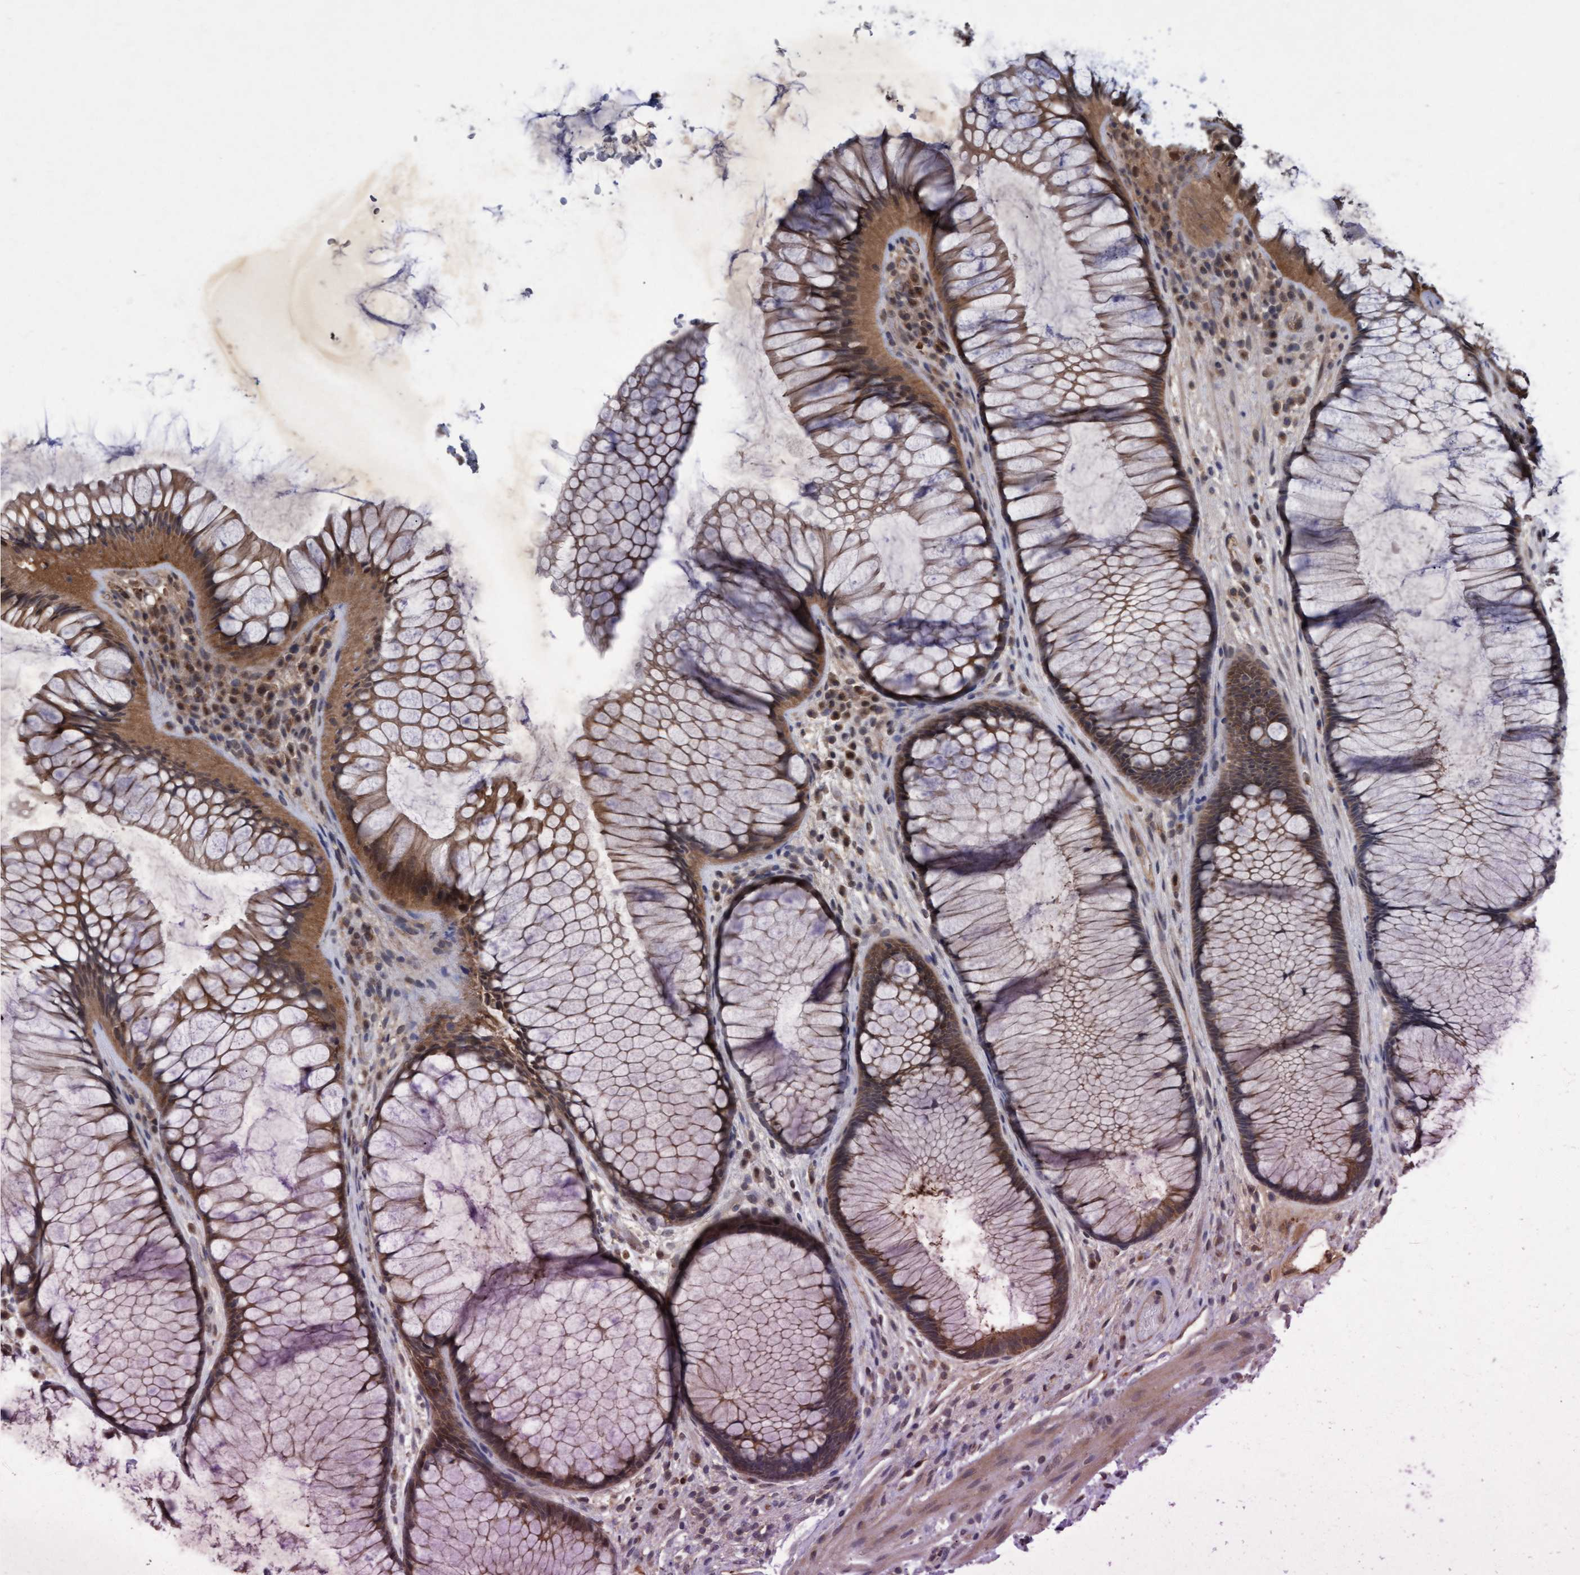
{"staining": {"intensity": "moderate", "quantity": ">75%", "location": "cytoplasmic/membranous,nuclear"}, "tissue": "rectum", "cell_type": "Glandular cells", "image_type": "normal", "snomed": [{"axis": "morphology", "description": "Normal tissue, NOS"}, {"axis": "topography", "description": "Rectum"}], "caption": "High-power microscopy captured an immunohistochemistry (IHC) micrograph of benign rectum, revealing moderate cytoplasmic/membranous,nuclear staining in about >75% of glandular cells. (brown staining indicates protein expression, while blue staining denotes nuclei).", "gene": "PSMB6", "patient": {"sex": "male", "age": 51}}